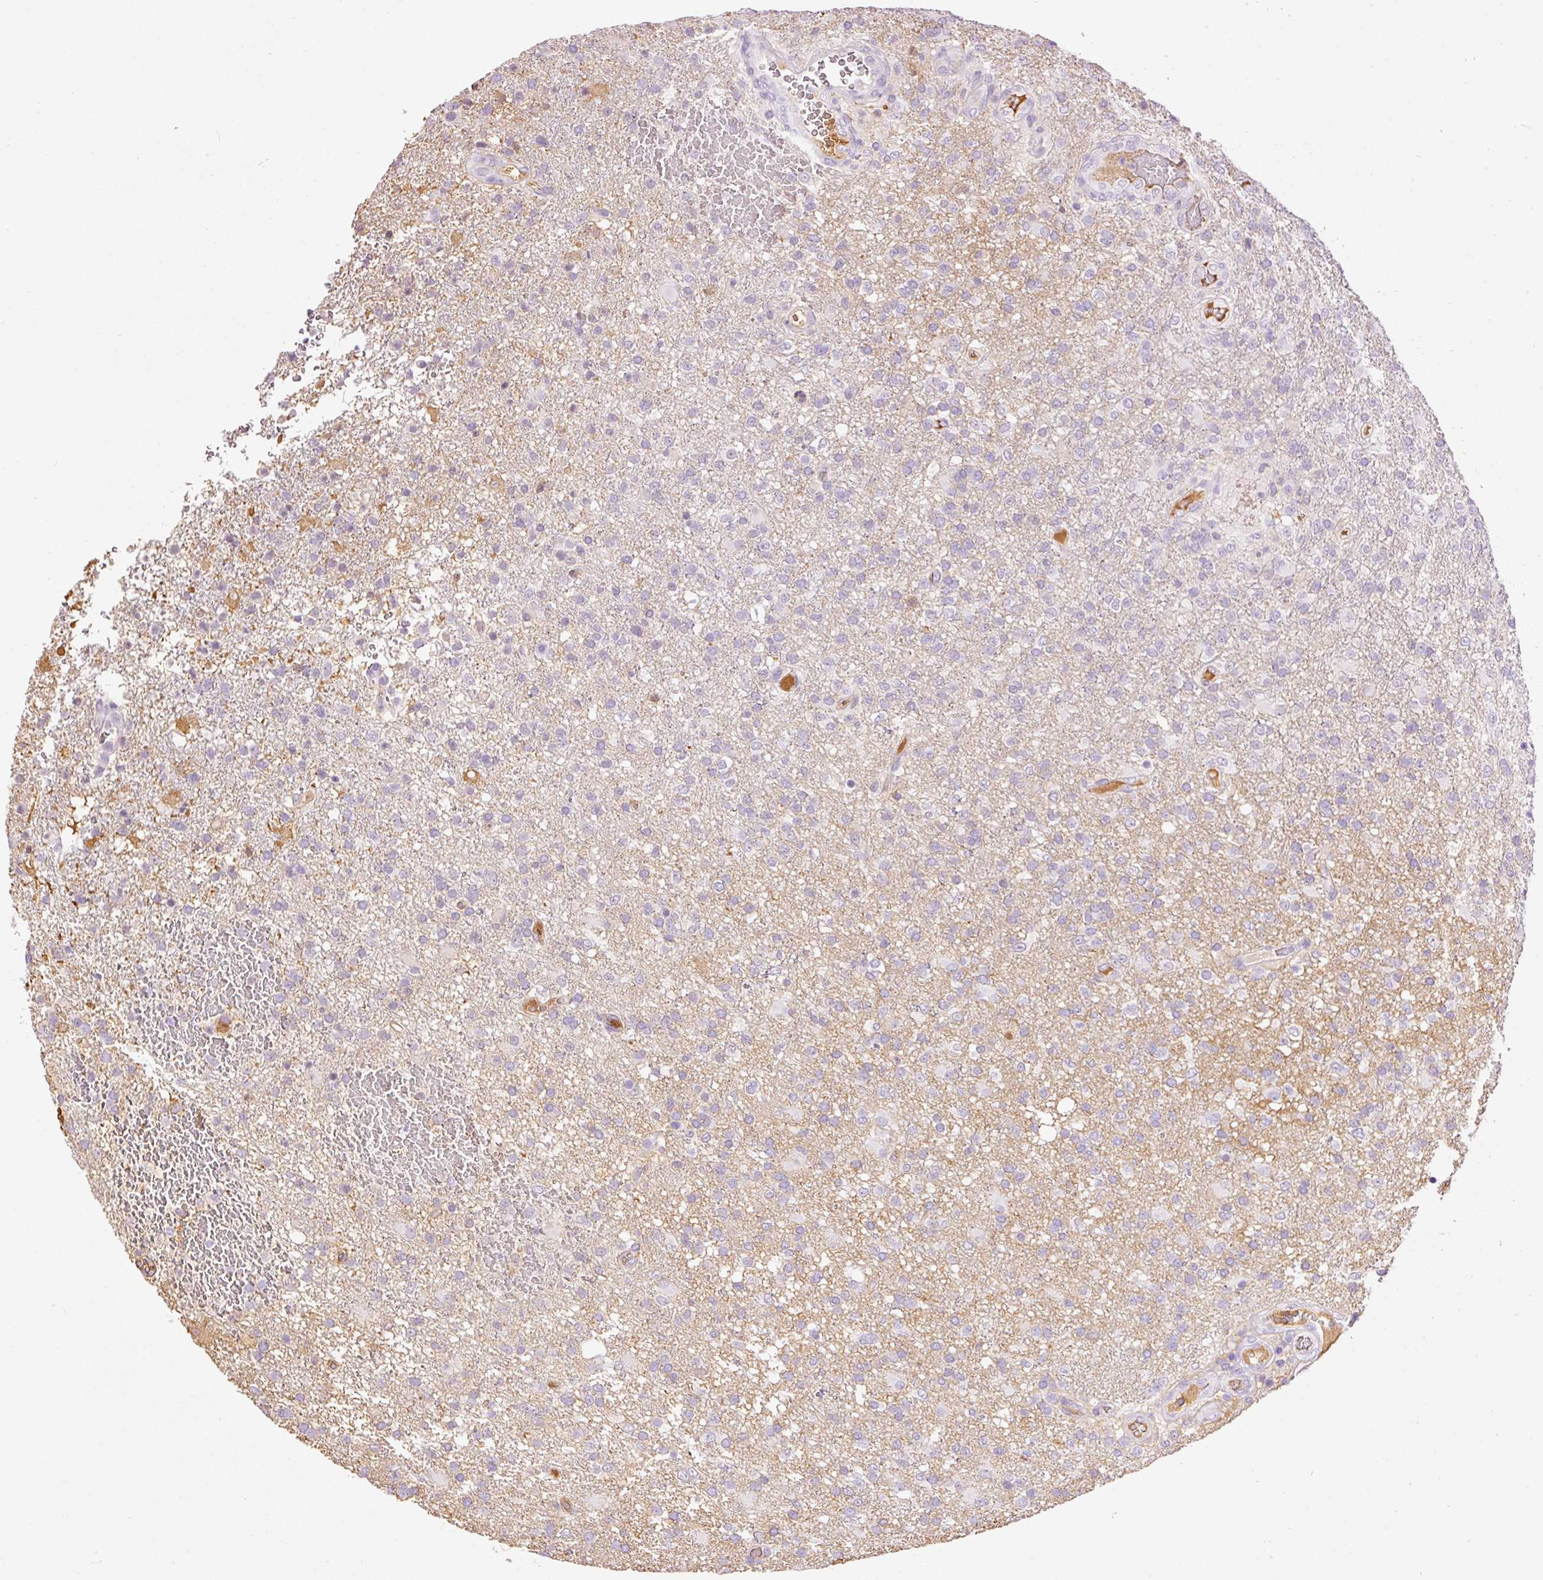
{"staining": {"intensity": "negative", "quantity": "none", "location": "none"}, "tissue": "glioma", "cell_type": "Tumor cells", "image_type": "cancer", "snomed": [{"axis": "morphology", "description": "Glioma, malignant, High grade"}, {"axis": "topography", "description": "Brain"}], "caption": "Image shows no significant protein expression in tumor cells of malignant glioma (high-grade).", "gene": "PRPF38B", "patient": {"sex": "female", "age": 74}}